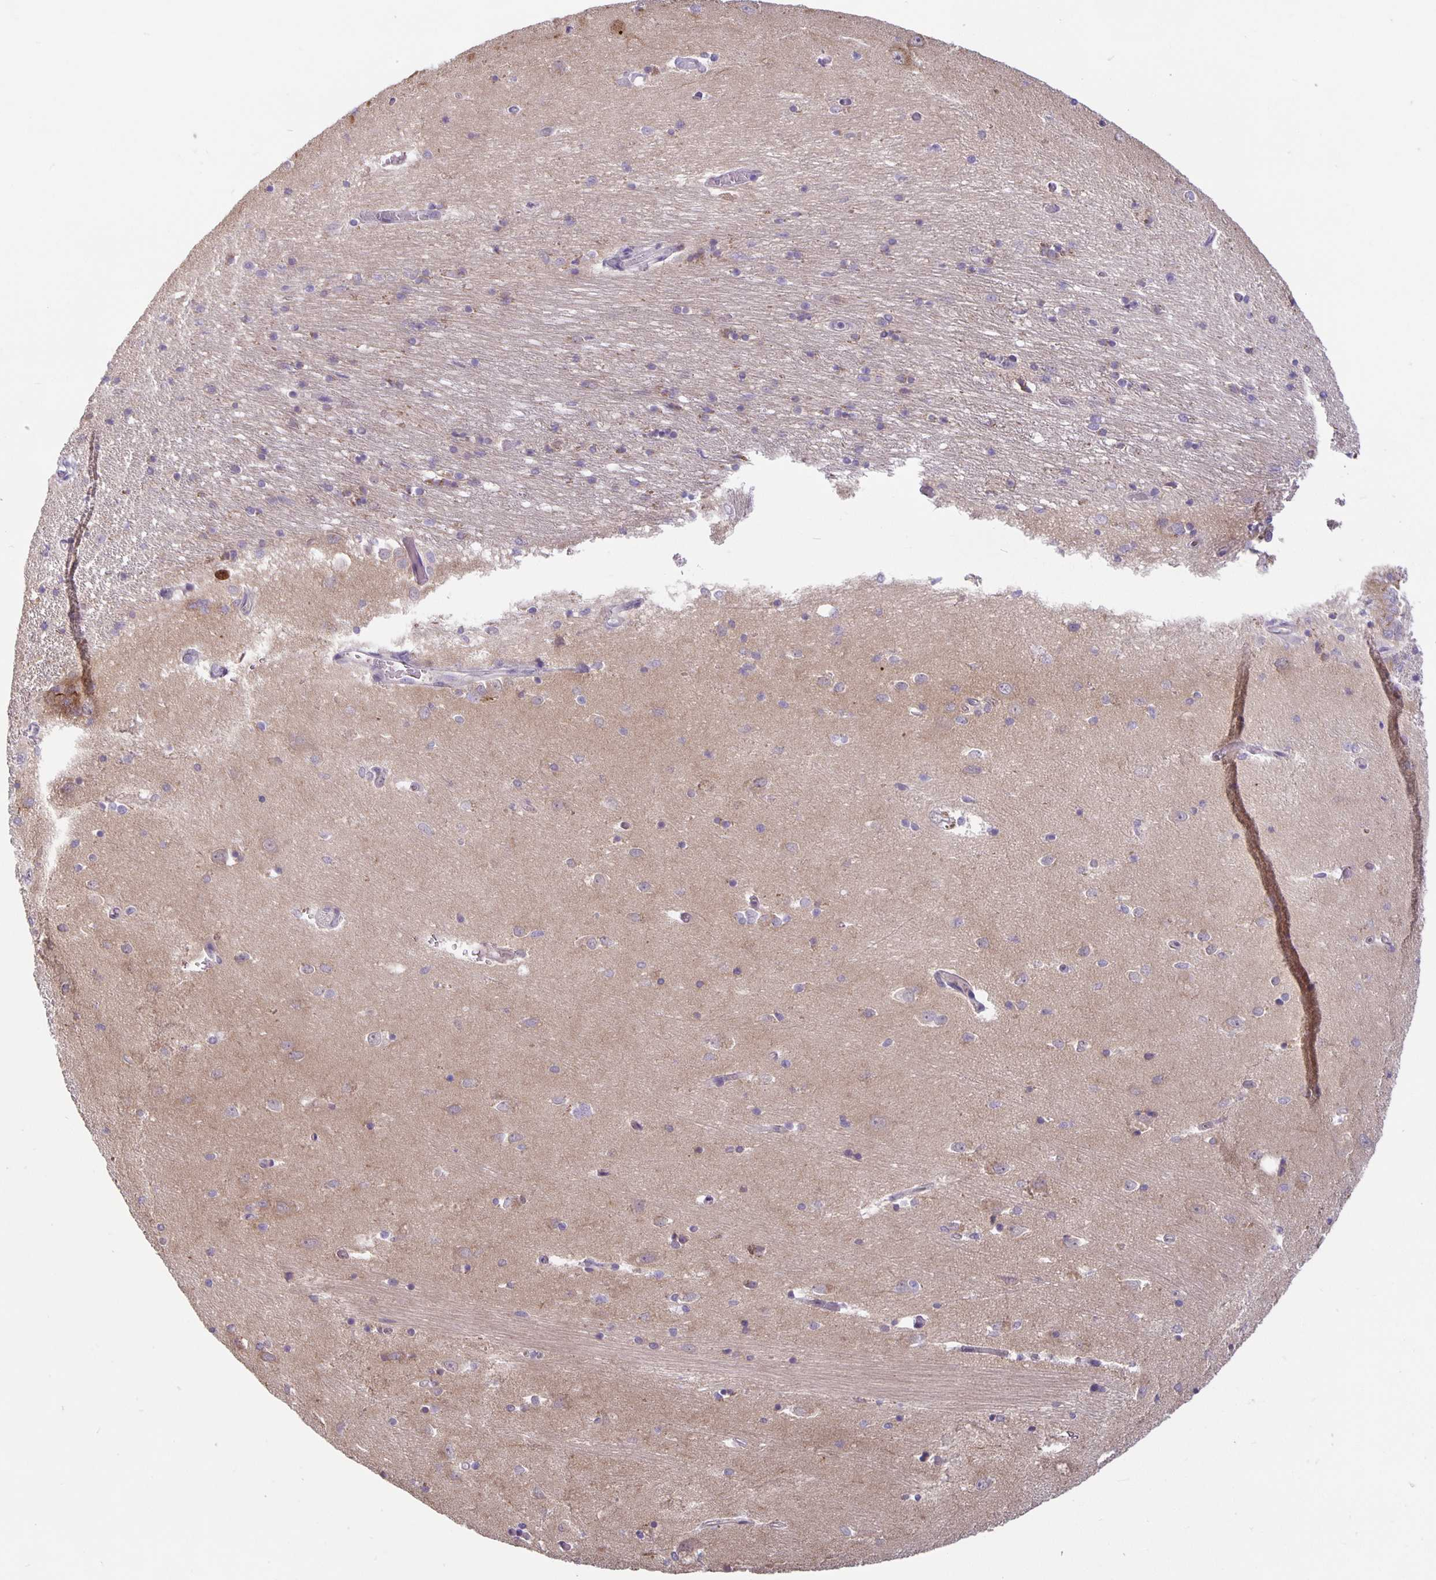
{"staining": {"intensity": "negative", "quantity": "none", "location": "none"}, "tissue": "caudate", "cell_type": "Glial cells", "image_type": "normal", "snomed": [{"axis": "morphology", "description": "Normal tissue, NOS"}, {"axis": "topography", "description": "Lateral ventricle wall"}, {"axis": "topography", "description": "Hippocampus"}], "caption": "High power microscopy micrograph of an immunohistochemistry (IHC) histopathology image of unremarkable caudate, revealing no significant staining in glial cells. (DAB immunohistochemistry (IHC) with hematoxylin counter stain).", "gene": "ARVCF", "patient": {"sex": "female", "age": 63}}